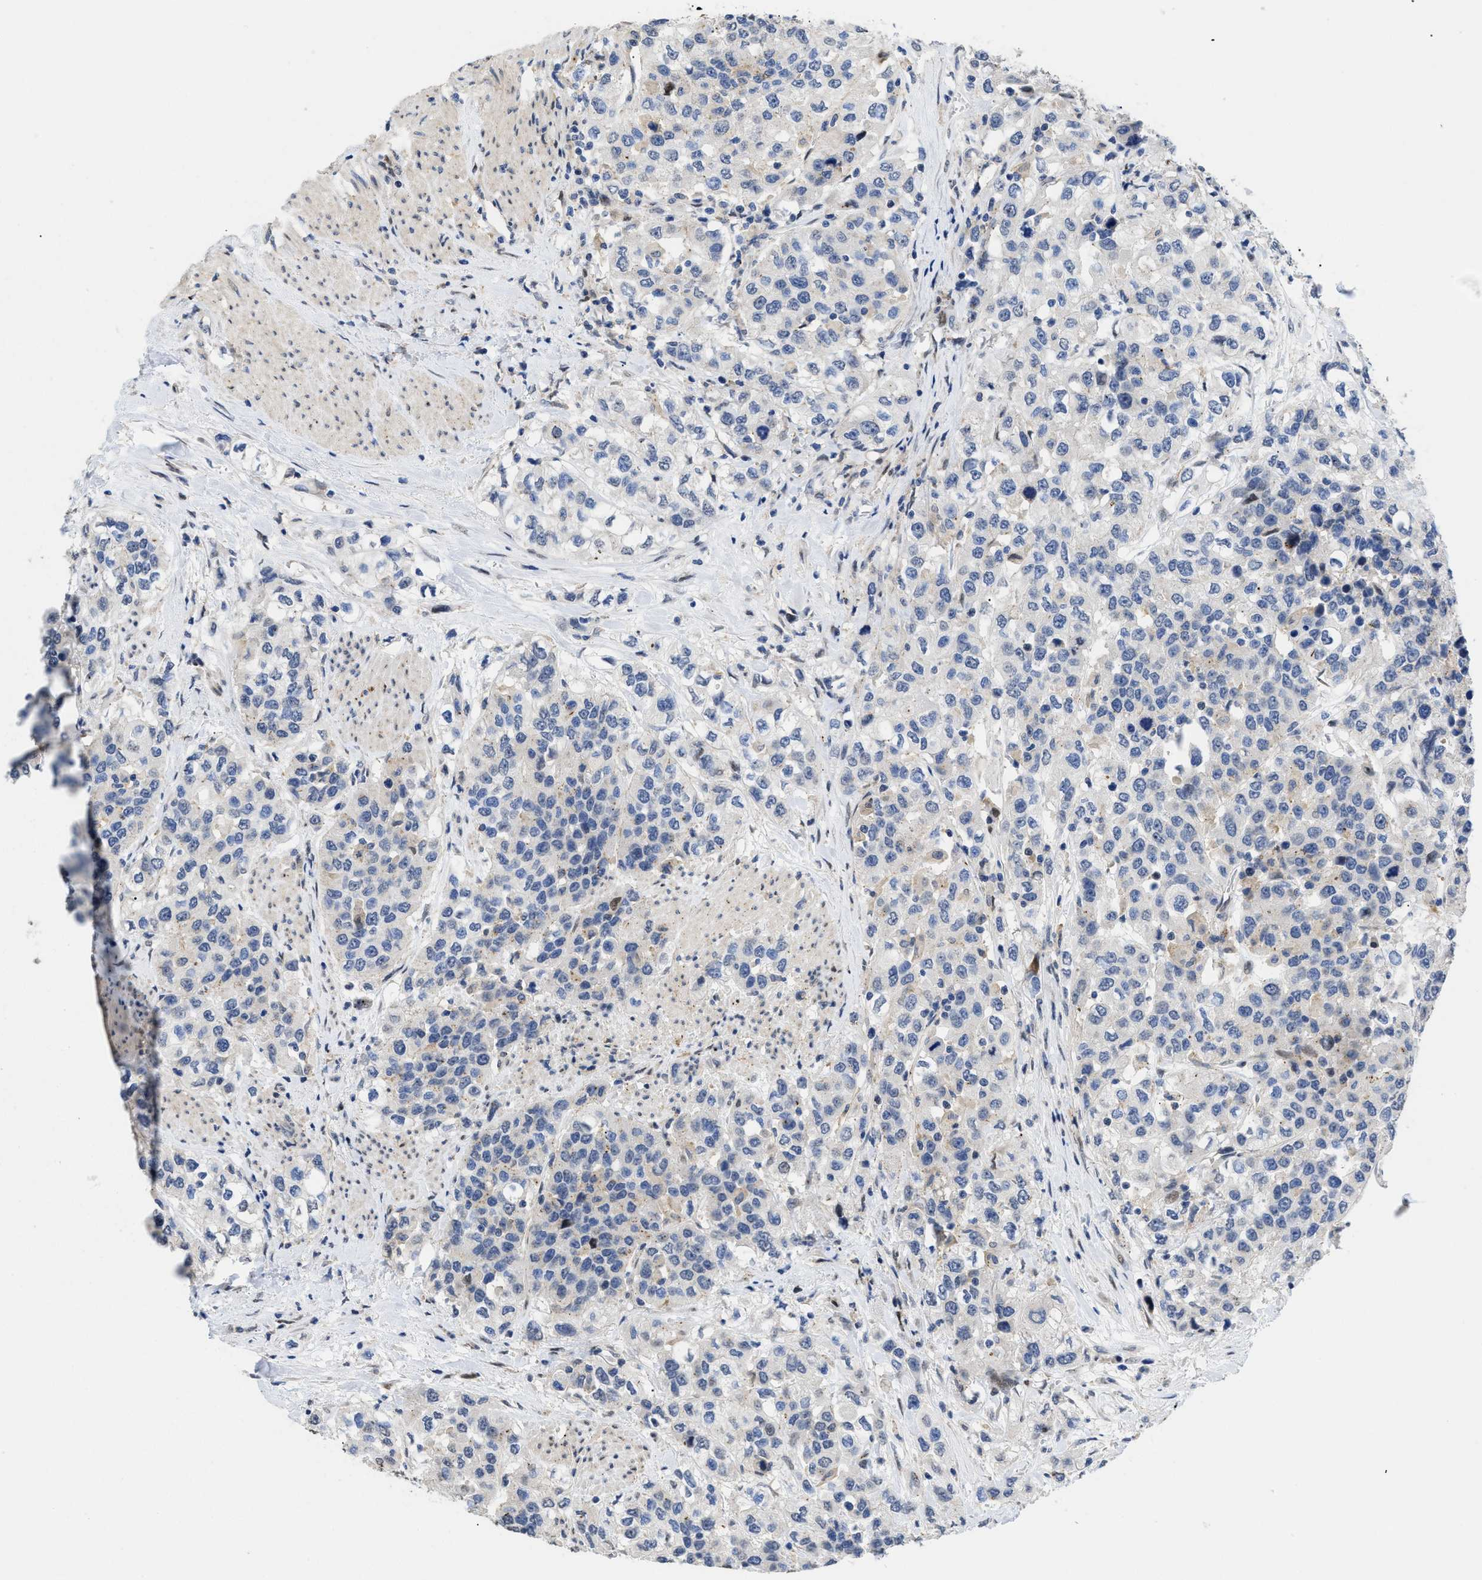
{"staining": {"intensity": "negative", "quantity": "none", "location": "none"}, "tissue": "urothelial cancer", "cell_type": "Tumor cells", "image_type": "cancer", "snomed": [{"axis": "morphology", "description": "Urothelial carcinoma, High grade"}, {"axis": "topography", "description": "Urinary bladder"}], "caption": "Image shows no protein staining in tumor cells of urothelial carcinoma (high-grade) tissue.", "gene": "SFXN5", "patient": {"sex": "female", "age": 80}}